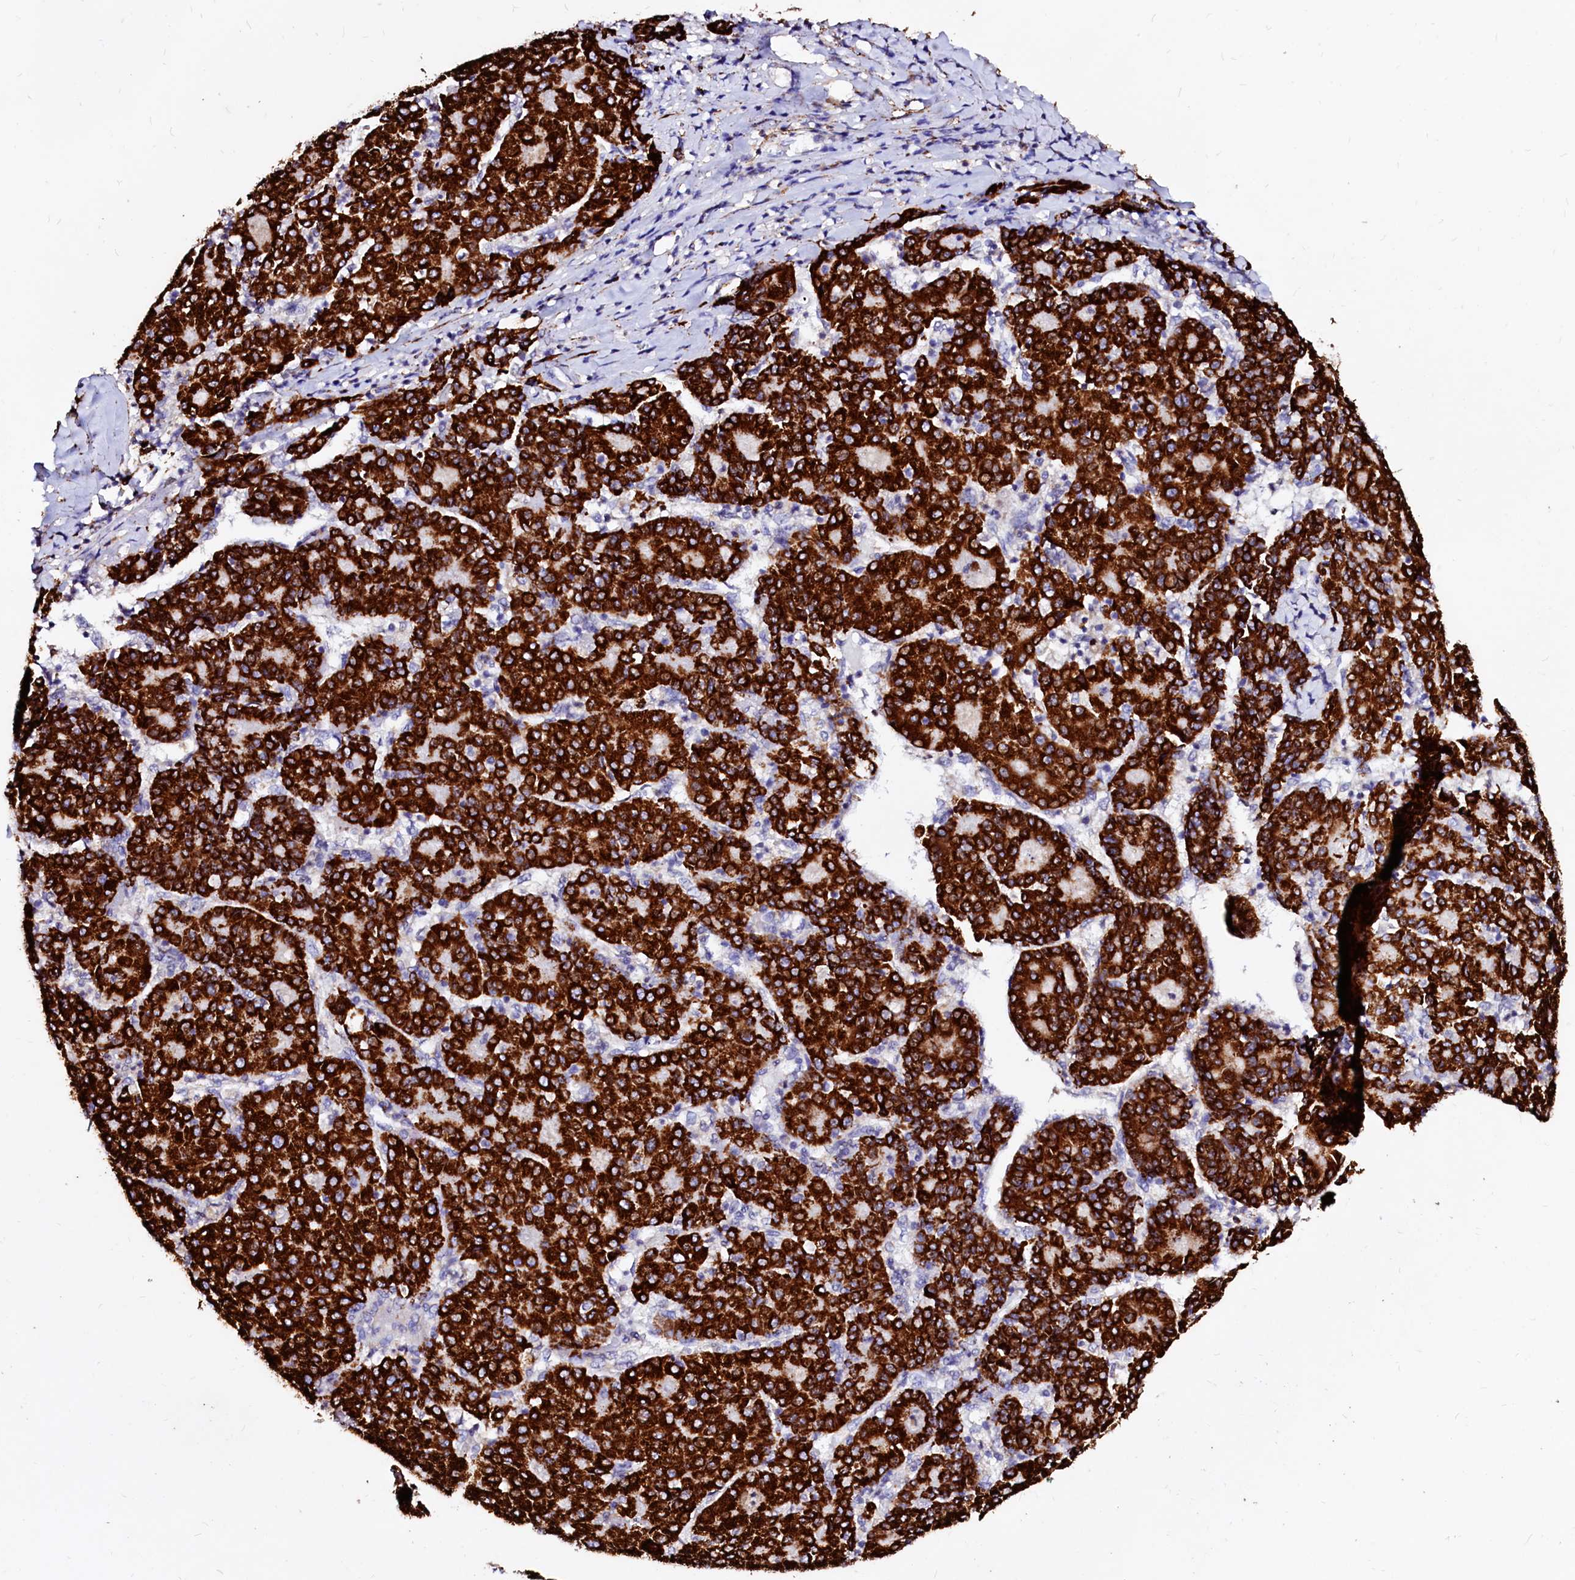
{"staining": {"intensity": "strong", "quantity": ">75%", "location": "cytoplasmic/membranous"}, "tissue": "liver cancer", "cell_type": "Tumor cells", "image_type": "cancer", "snomed": [{"axis": "morphology", "description": "Carcinoma, Hepatocellular, NOS"}, {"axis": "topography", "description": "Liver"}], "caption": "Strong cytoplasmic/membranous staining for a protein is present in approximately >75% of tumor cells of liver hepatocellular carcinoma using IHC.", "gene": "MAOB", "patient": {"sex": "male", "age": 65}}